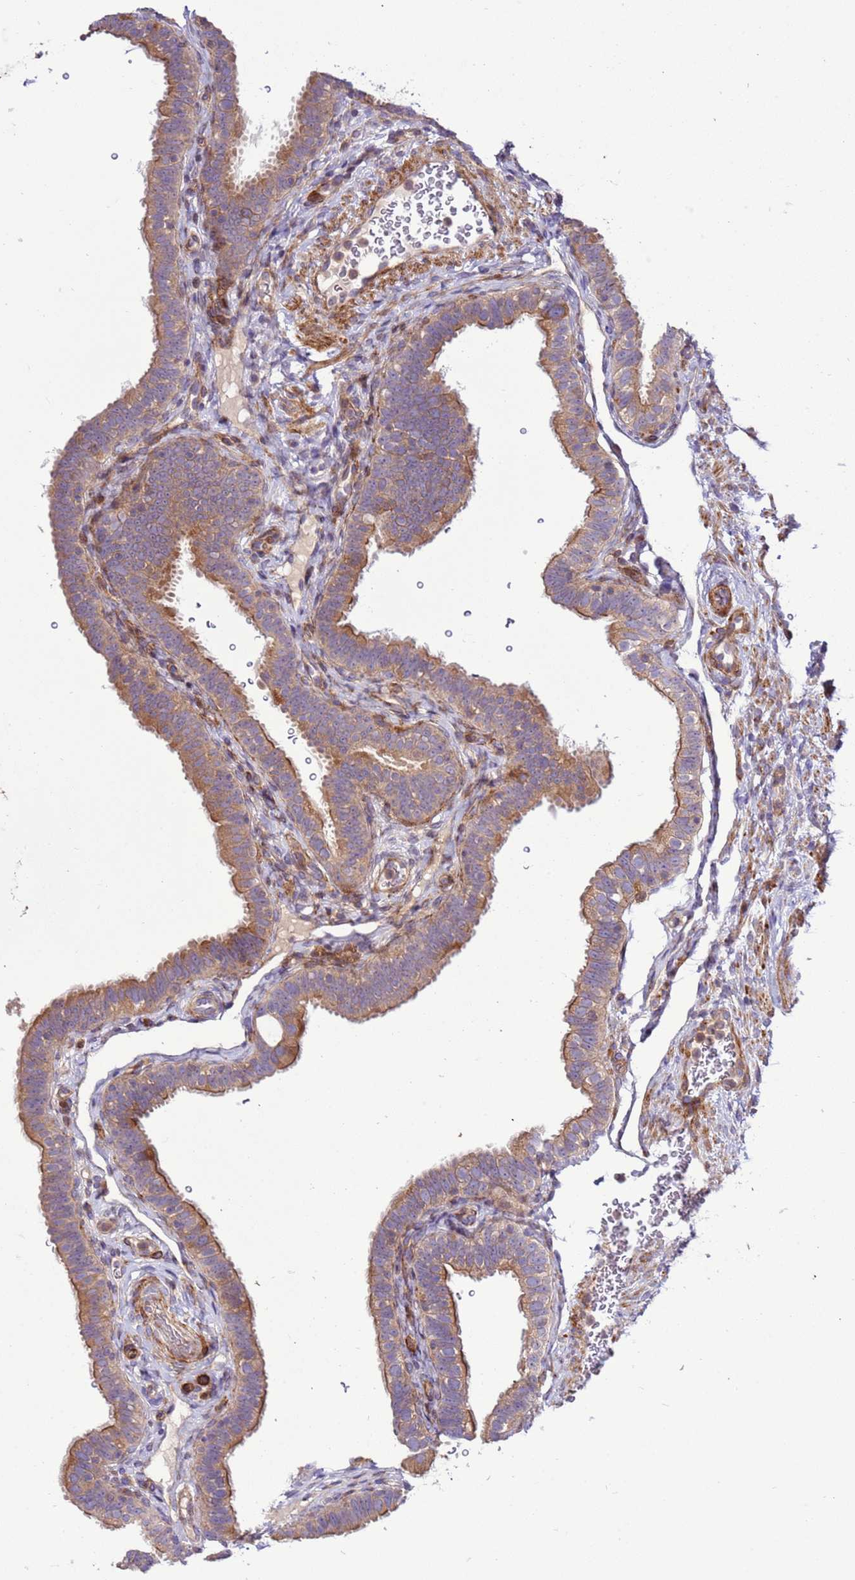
{"staining": {"intensity": "moderate", "quantity": "25%-75%", "location": "cytoplasmic/membranous"}, "tissue": "fallopian tube", "cell_type": "Glandular cells", "image_type": "normal", "snomed": [{"axis": "morphology", "description": "Normal tissue, NOS"}, {"axis": "topography", "description": "Fallopian tube"}], "caption": "Protein expression analysis of benign human fallopian tube reveals moderate cytoplasmic/membranous expression in approximately 25%-75% of glandular cells. (brown staining indicates protein expression, while blue staining denotes nuclei).", "gene": "ZNF624", "patient": {"sex": "female", "age": 41}}